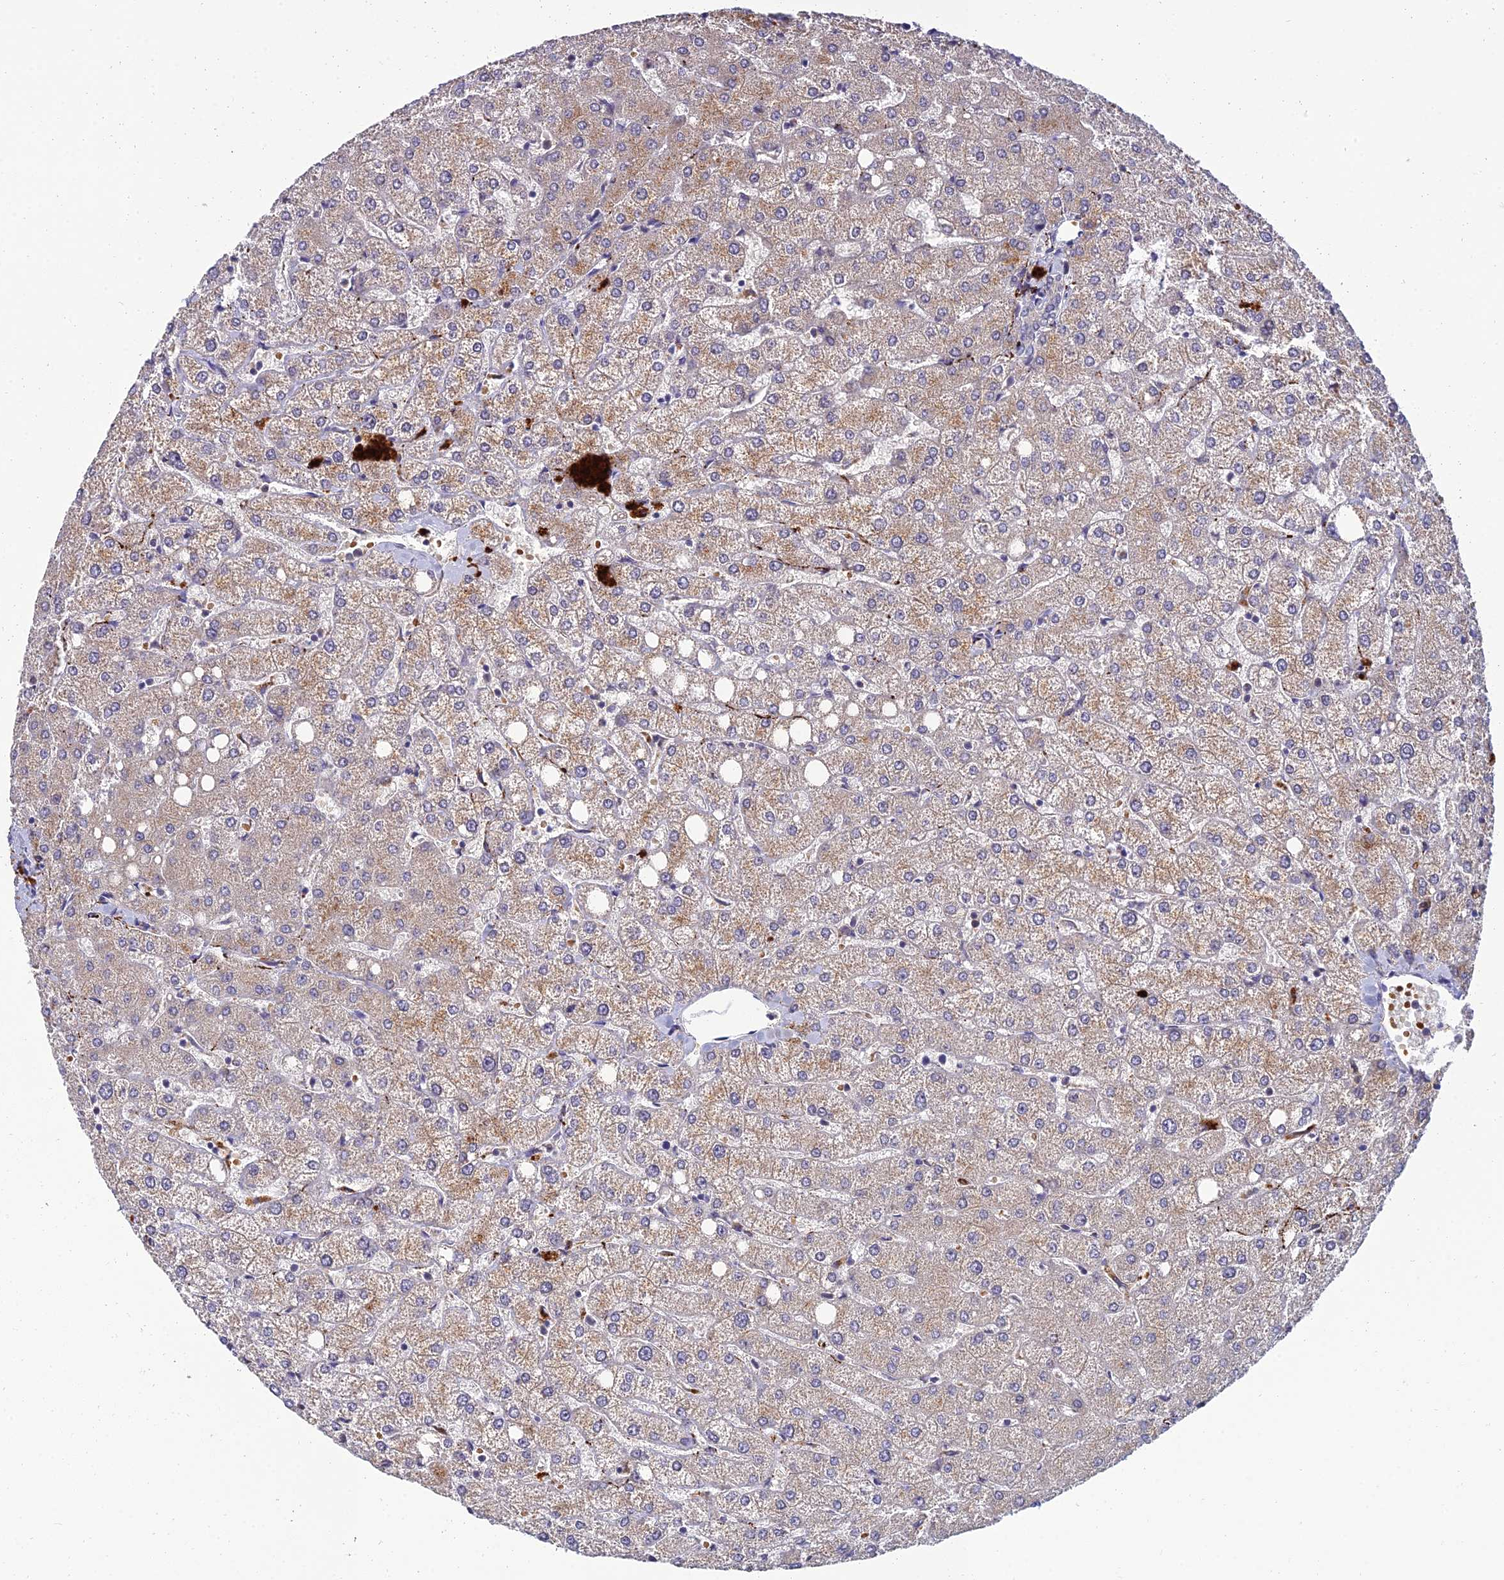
{"staining": {"intensity": "weak", "quantity": "25%-75%", "location": "cytoplasmic/membranous"}, "tissue": "liver", "cell_type": "Cholangiocytes", "image_type": "normal", "snomed": [{"axis": "morphology", "description": "Normal tissue, NOS"}, {"axis": "topography", "description": "Liver"}], "caption": "Immunohistochemical staining of normal liver shows low levels of weak cytoplasmic/membranous expression in about 25%-75% of cholangiocytes. The staining was performed using DAB (3,3'-diaminobenzidine), with brown indicating positive protein expression. Nuclei are stained blue with hematoxylin.", "gene": "NPY", "patient": {"sex": "female", "age": 54}}